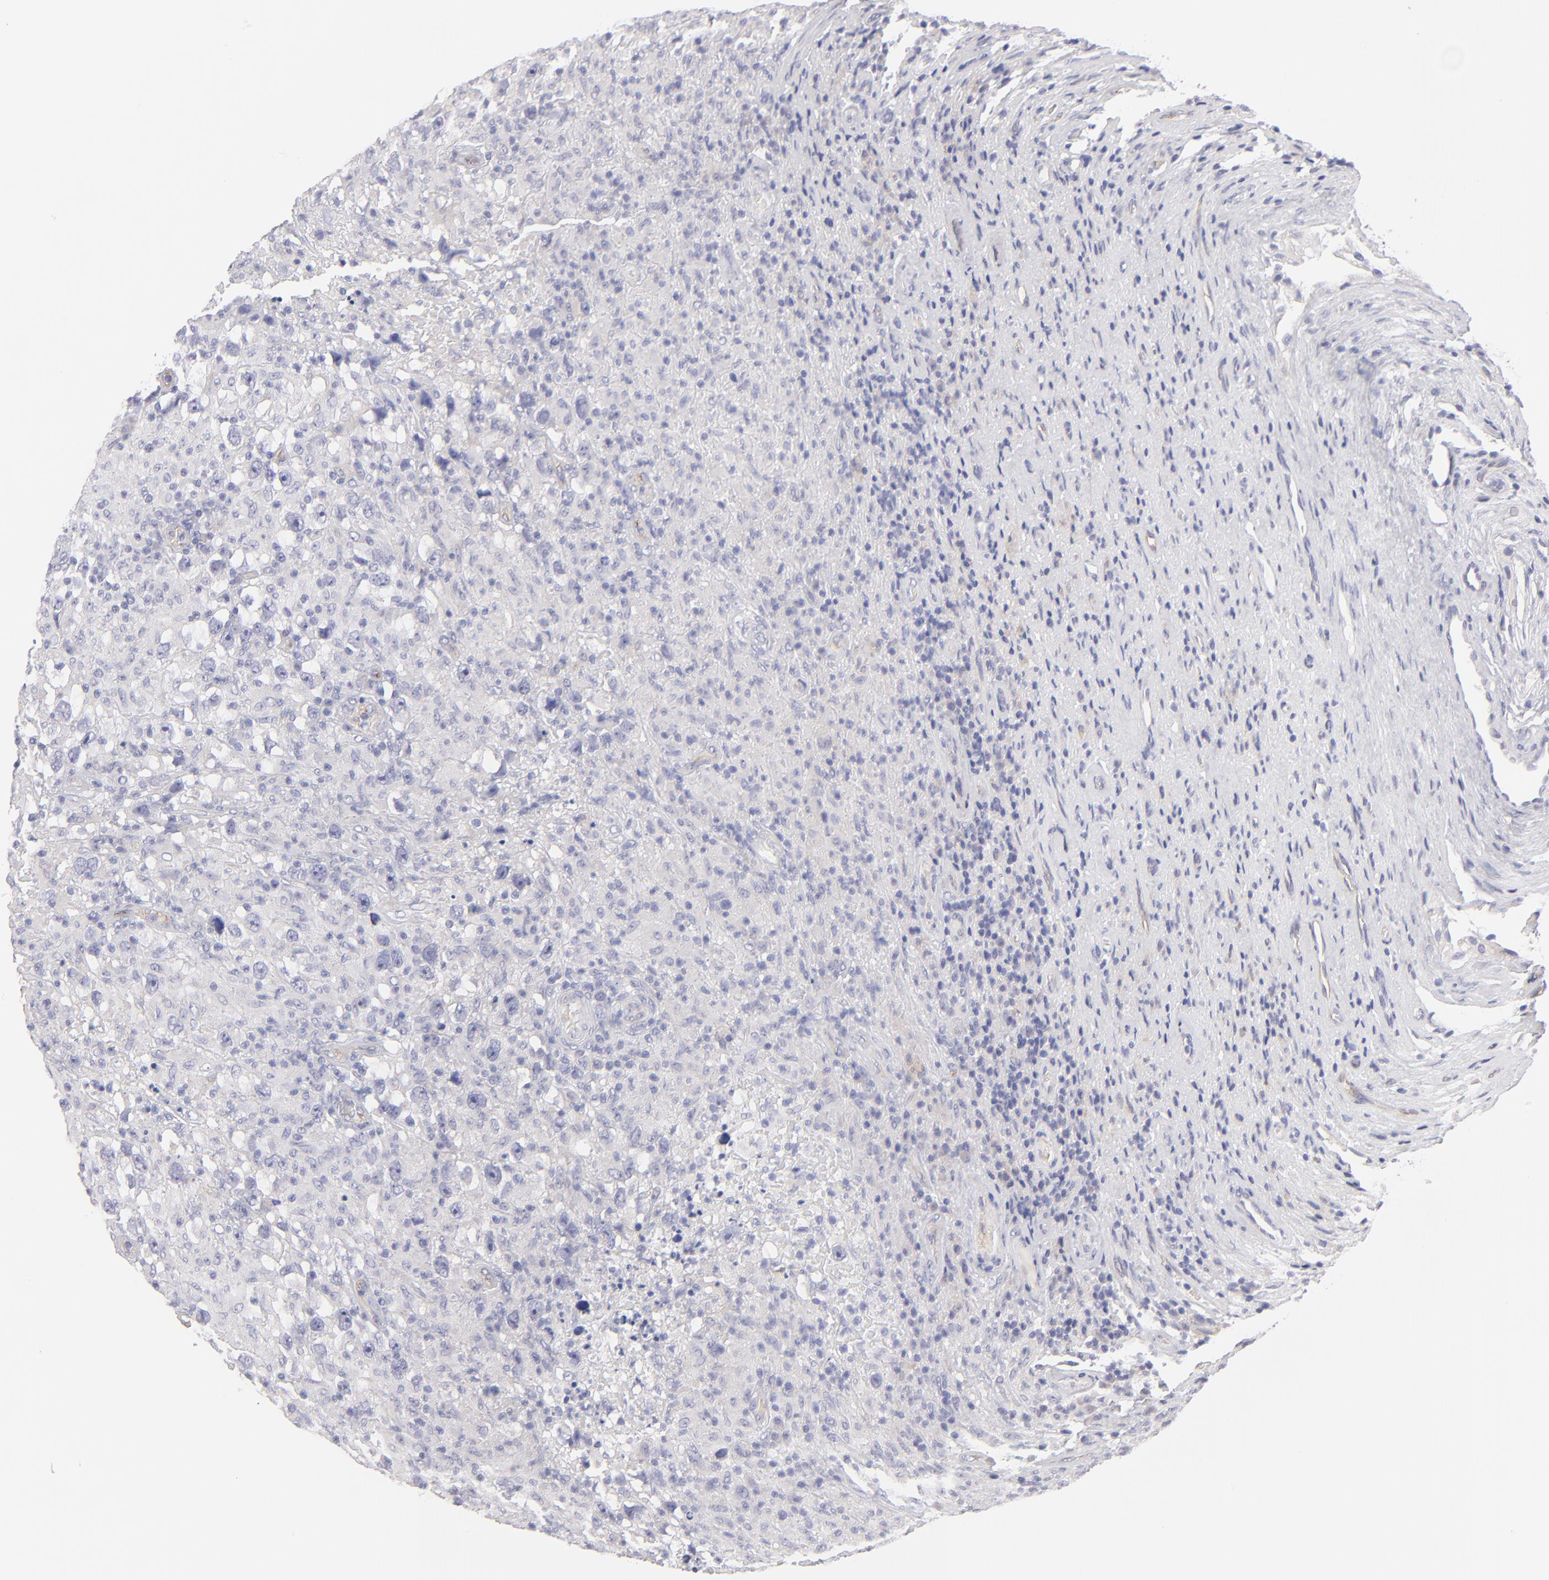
{"staining": {"intensity": "negative", "quantity": "none", "location": "none"}, "tissue": "testis cancer", "cell_type": "Tumor cells", "image_type": "cancer", "snomed": [{"axis": "morphology", "description": "Seminoma, NOS"}, {"axis": "topography", "description": "Testis"}], "caption": "Immunohistochemical staining of testis cancer displays no significant staining in tumor cells.", "gene": "PLVAP", "patient": {"sex": "male", "age": 34}}